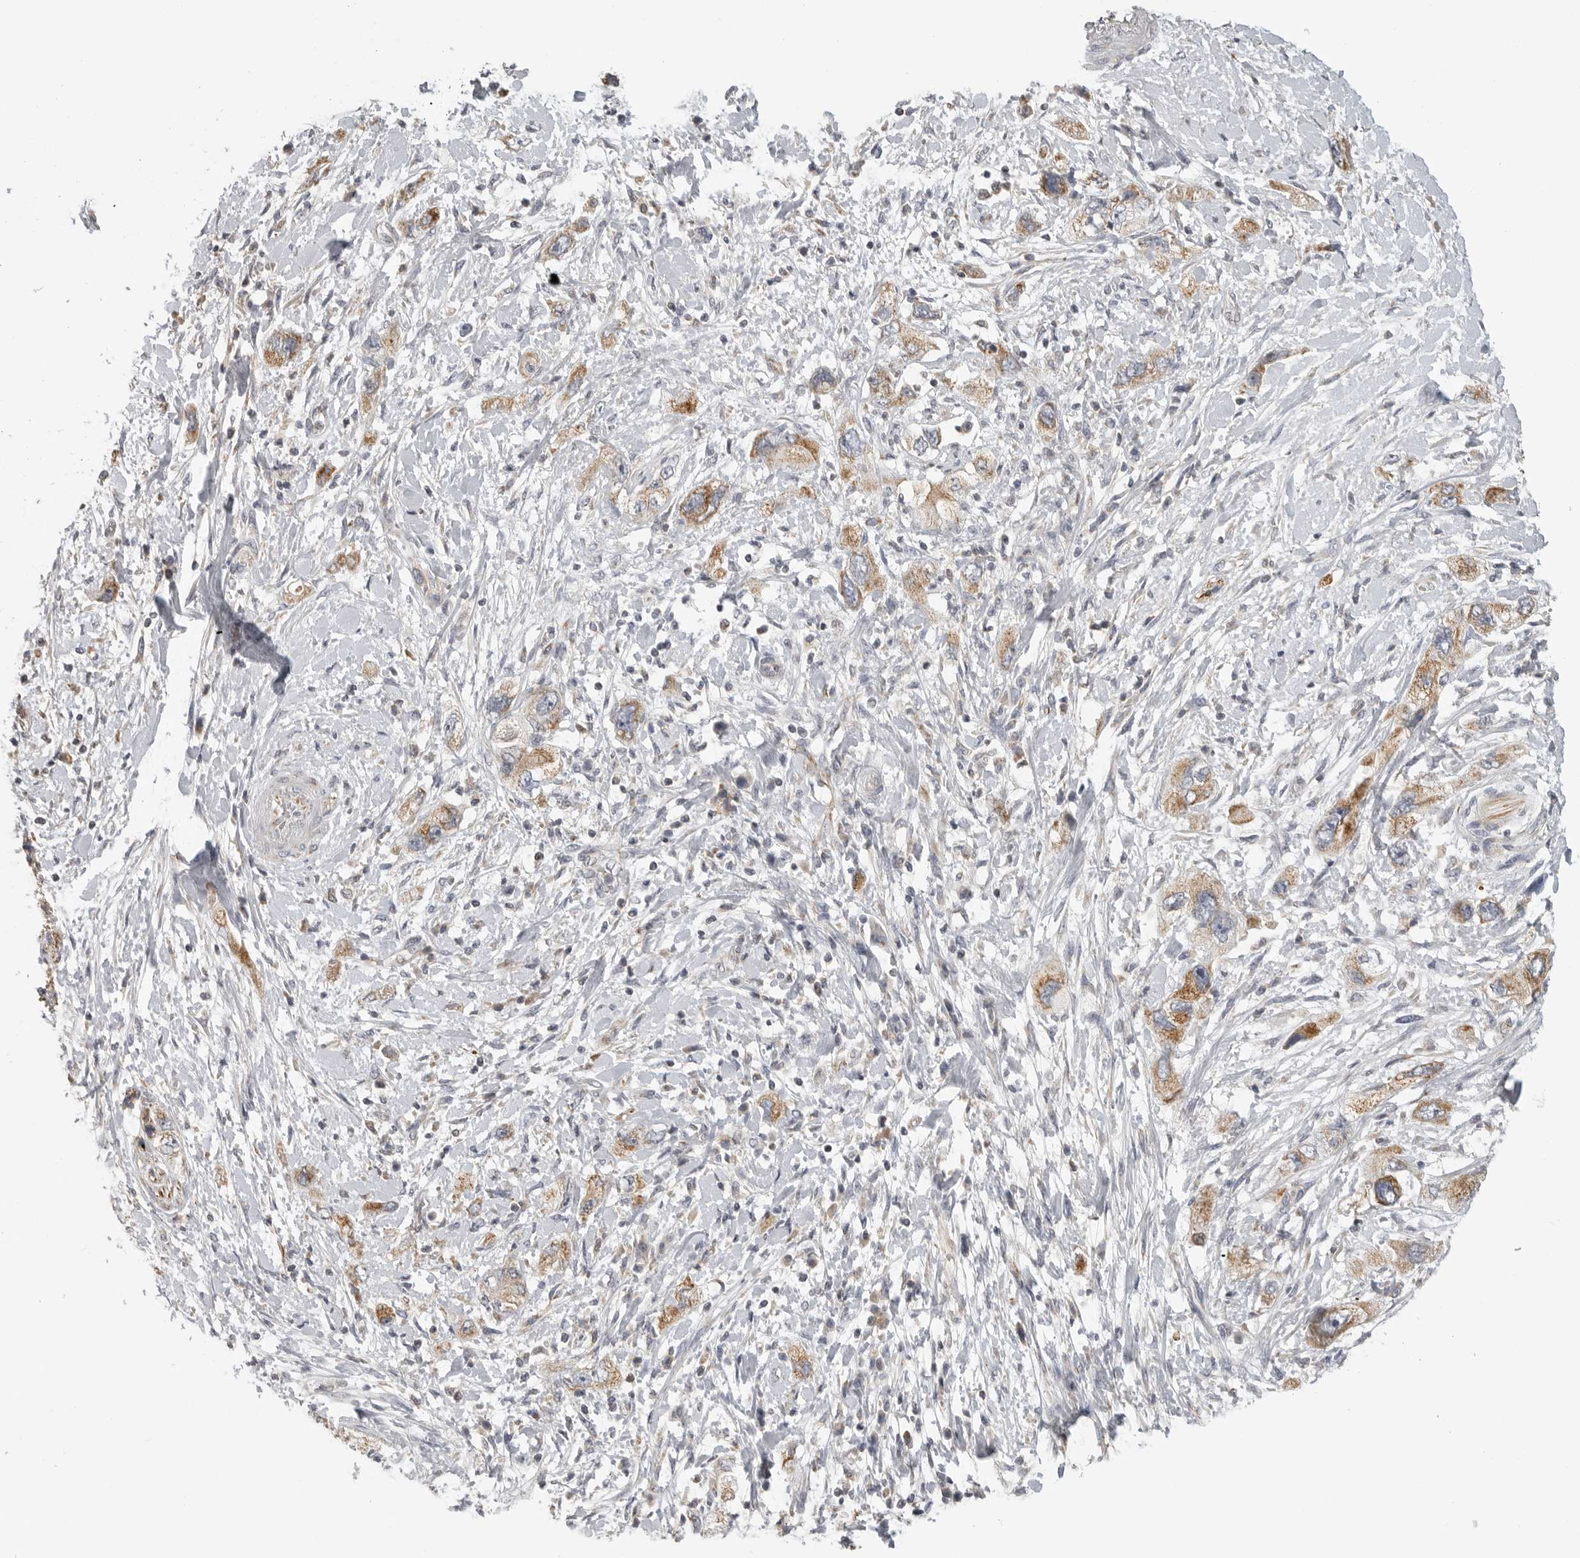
{"staining": {"intensity": "moderate", "quantity": ">75%", "location": "cytoplasmic/membranous"}, "tissue": "pancreatic cancer", "cell_type": "Tumor cells", "image_type": "cancer", "snomed": [{"axis": "morphology", "description": "Adenocarcinoma, NOS"}, {"axis": "topography", "description": "Pancreas"}], "caption": "DAB immunohistochemical staining of human pancreatic adenocarcinoma exhibits moderate cytoplasmic/membranous protein positivity in approximately >75% of tumor cells.", "gene": "RXFP3", "patient": {"sex": "female", "age": 73}}